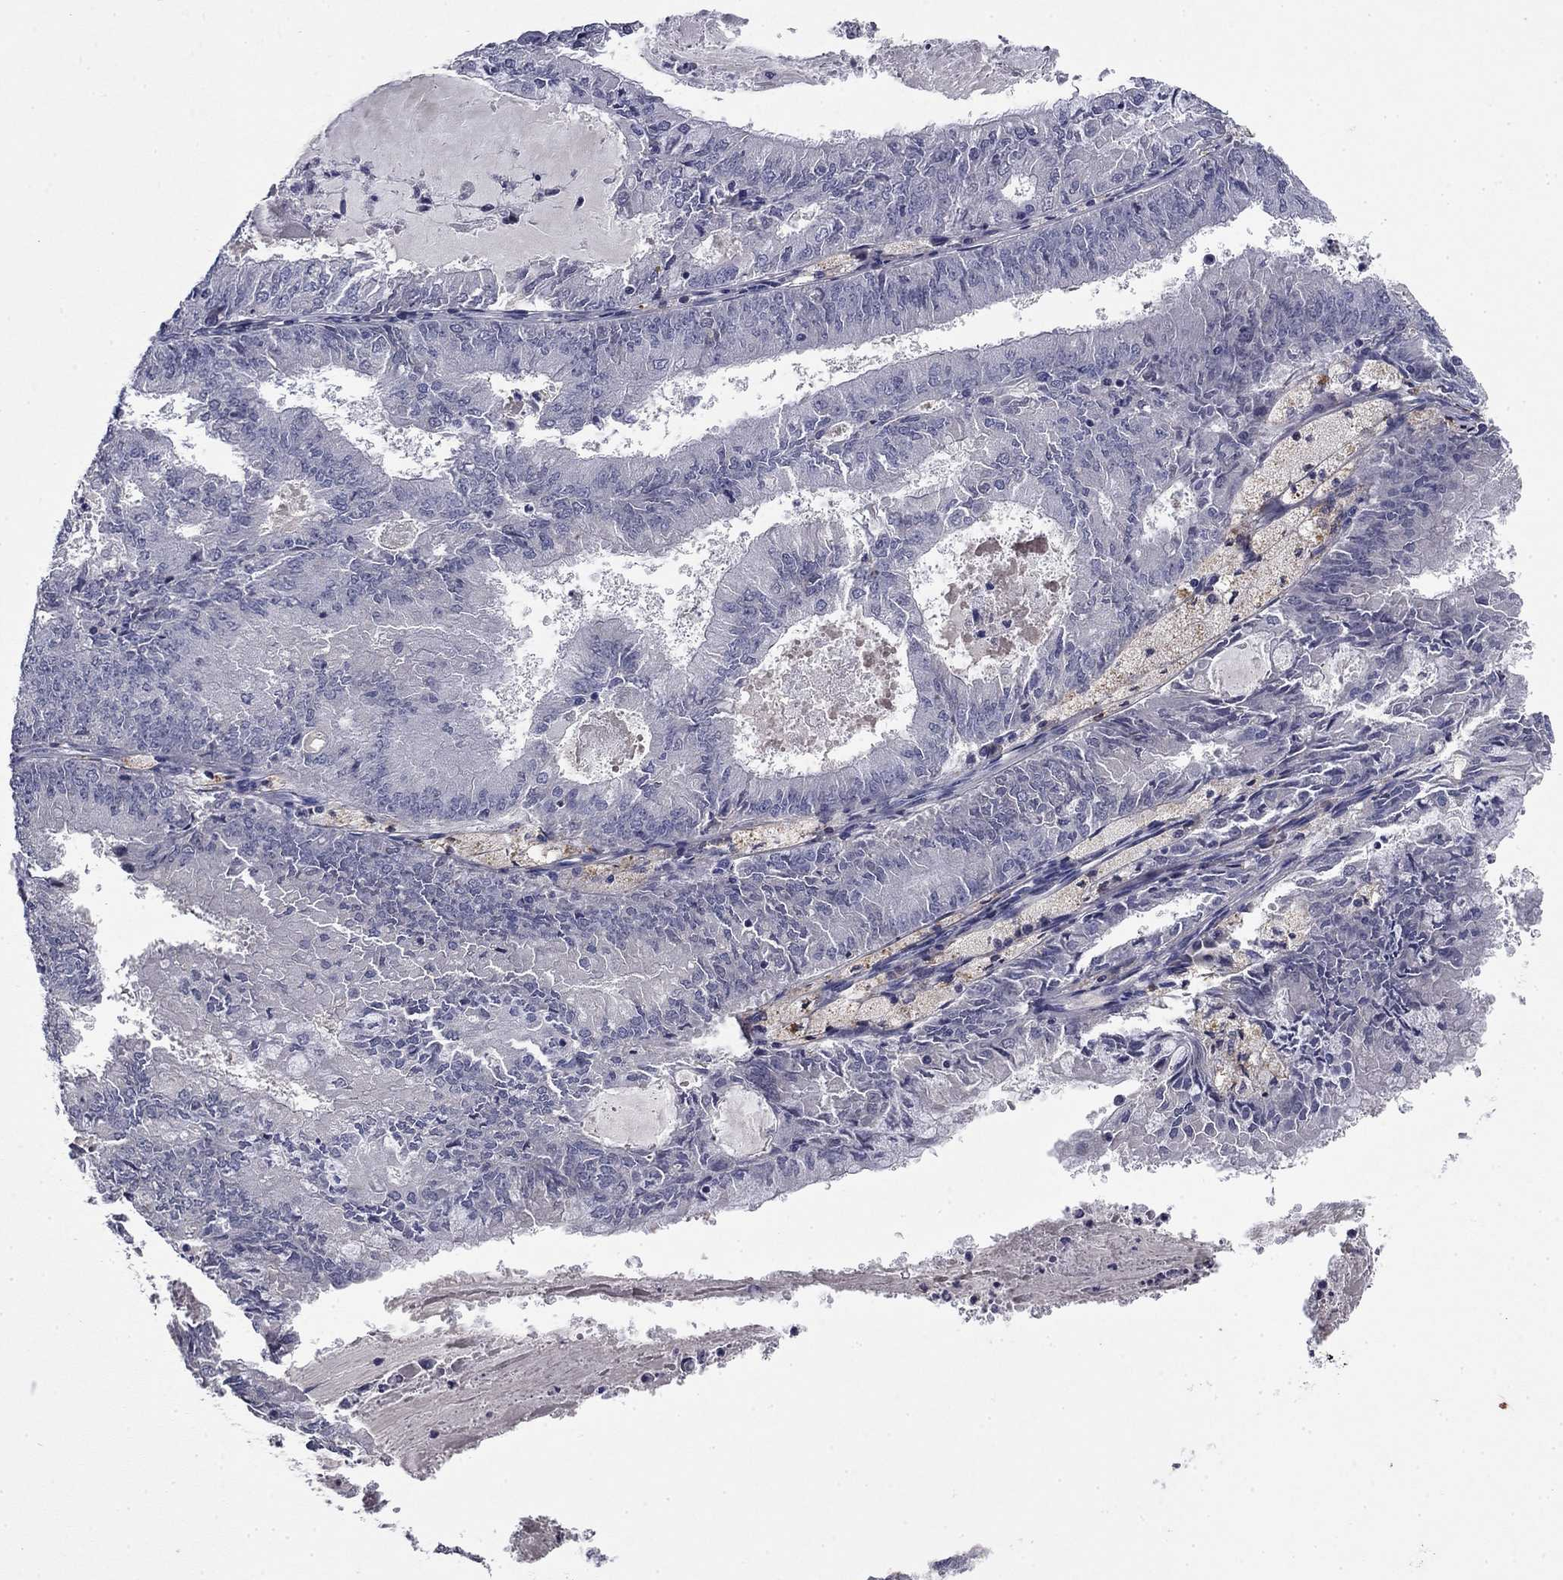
{"staining": {"intensity": "negative", "quantity": "none", "location": "none"}, "tissue": "endometrial cancer", "cell_type": "Tumor cells", "image_type": "cancer", "snomed": [{"axis": "morphology", "description": "Adenocarcinoma, NOS"}, {"axis": "topography", "description": "Endometrium"}], "caption": "Adenocarcinoma (endometrial) was stained to show a protein in brown. There is no significant staining in tumor cells.", "gene": "COL2A1", "patient": {"sex": "female", "age": 57}}